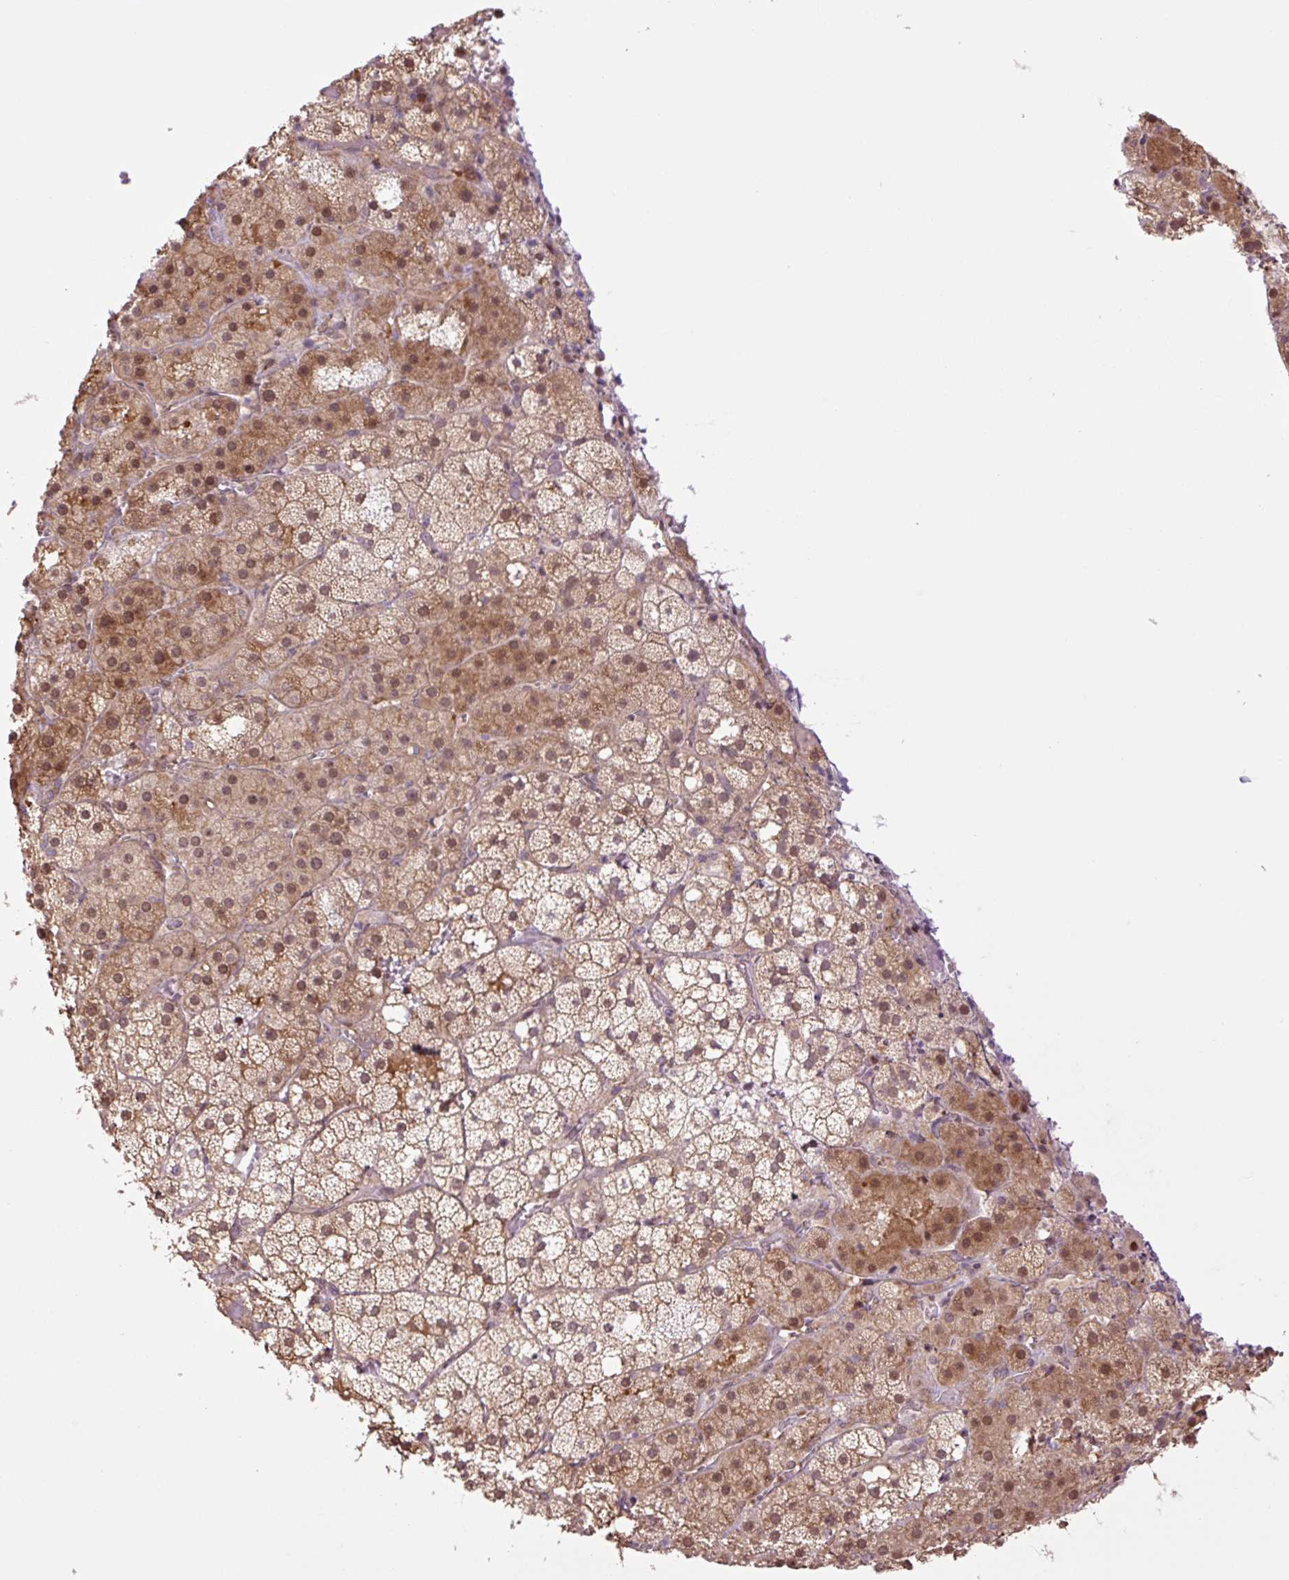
{"staining": {"intensity": "moderate", "quantity": ">75%", "location": "cytoplasmic/membranous,nuclear"}, "tissue": "adrenal gland", "cell_type": "Glandular cells", "image_type": "normal", "snomed": [{"axis": "morphology", "description": "Normal tissue, NOS"}, {"axis": "topography", "description": "Adrenal gland"}], "caption": "IHC micrograph of normal adrenal gland stained for a protein (brown), which demonstrates medium levels of moderate cytoplasmic/membranous,nuclear positivity in about >75% of glandular cells.", "gene": "TPT1", "patient": {"sex": "male", "age": 53}}